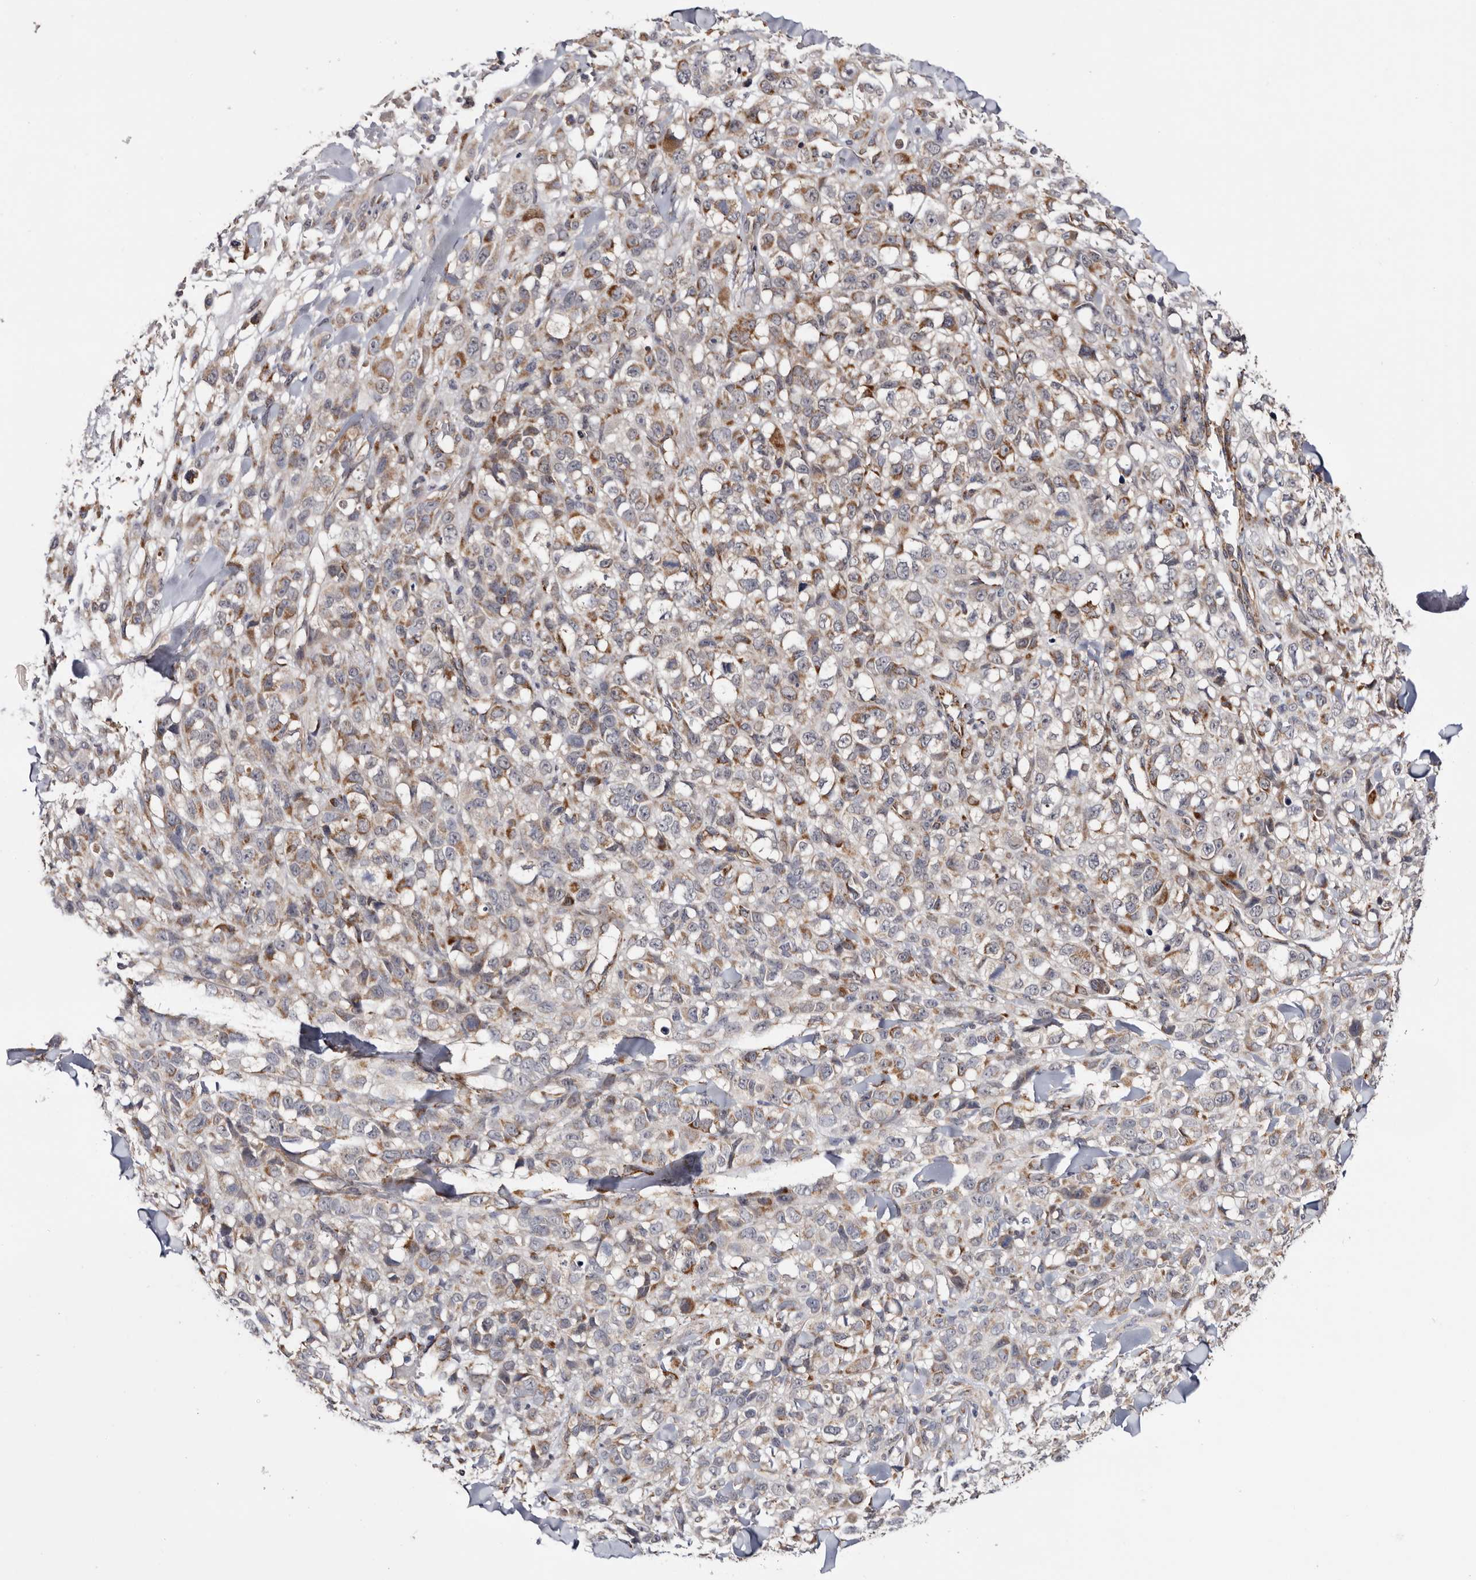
{"staining": {"intensity": "moderate", "quantity": "25%-75%", "location": "cytoplasmic/membranous"}, "tissue": "melanoma", "cell_type": "Tumor cells", "image_type": "cancer", "snomed": [{"axis": "morphology", "description": "Malignant melanoma, Metastatic site"}, {"axis": "topography", "description": "Skin"}], "caption": "Immunohistochemical staining of human malignant melanoma (metastatic site) exhibits medium levels of moderate cytoplasmic/membranous staining in about 25%-75% of tumor cells. (Stains: DAB (3,3'-diaminobenzidine) in brown, nuclei in blue, Microscopy: brightfield microscopy at high magnification).", "gene": "ARMCX2", "patient": {"sex": "female", "age": 72}}